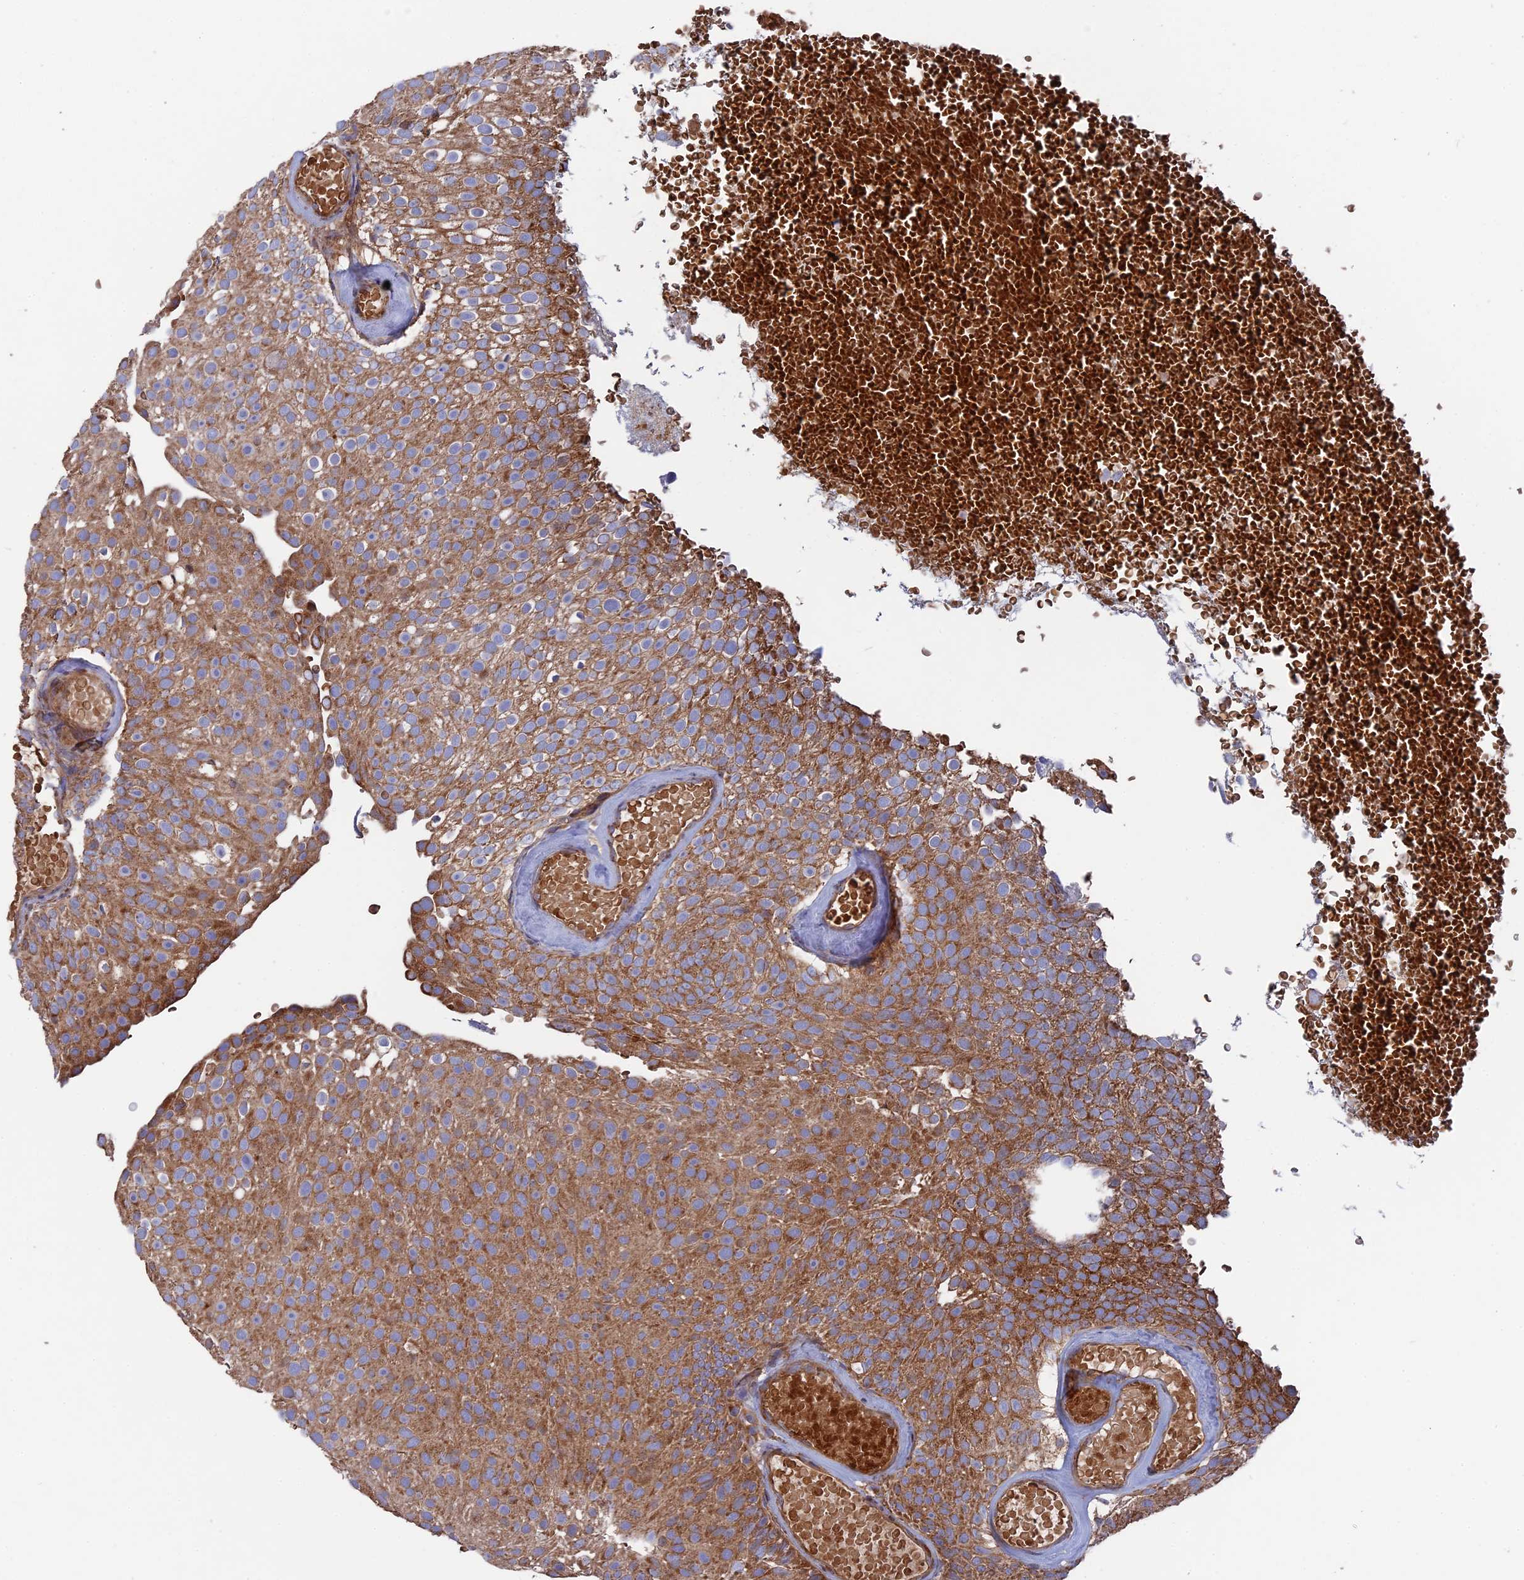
{"staining": {"intensity": "strong", "quantity": ">75%", "location": "cytoplasmic/membranous"}, "tissue": "urothelial cancer", "cell_type": "Tumor cells", "image_type": "cancer", "snomed": [{"axis": "morphology", "description": "Urothelial carcinoma, Low grade"}, {"axis": "topography", "description": "Urinary bladder"}], "caption": "Brown immunohistochemical staining in human urothelial carcinoma (low-grade) shows strong cytoplasmic/membranous positivity in approximately >75% of tumor cells.", "gene": "TELO2", "patient": {"sex": "male", "age": 78}}